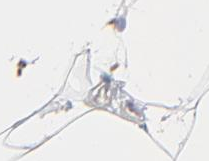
{"staining": {"intensity": "negative", "quantity": "none", "location": "none"}, "tissue": "adipose tissue", "cell_type": "Adipocytes", "image_type": "normal", "snomed": [{"axis": "morphology", "description": "Normal tissue, NOS"}, {"axis": "morphology", "description": "Duct carcinoma"}, {"axis": "topography", "description": "Breast"}, {"axis": "topography", "description": "Adipose tissue"}], "caption": "The image exhibits no staining of adipocytes in unremarkable adipose tissue. Brightfield microscopy of immunohistochemistry (IHC) stained with DAB (brown) and hematoxylin (blue), captured at high magnification.", "gene": "MBIP", "patient": {"sex": "female", "age": 37}}